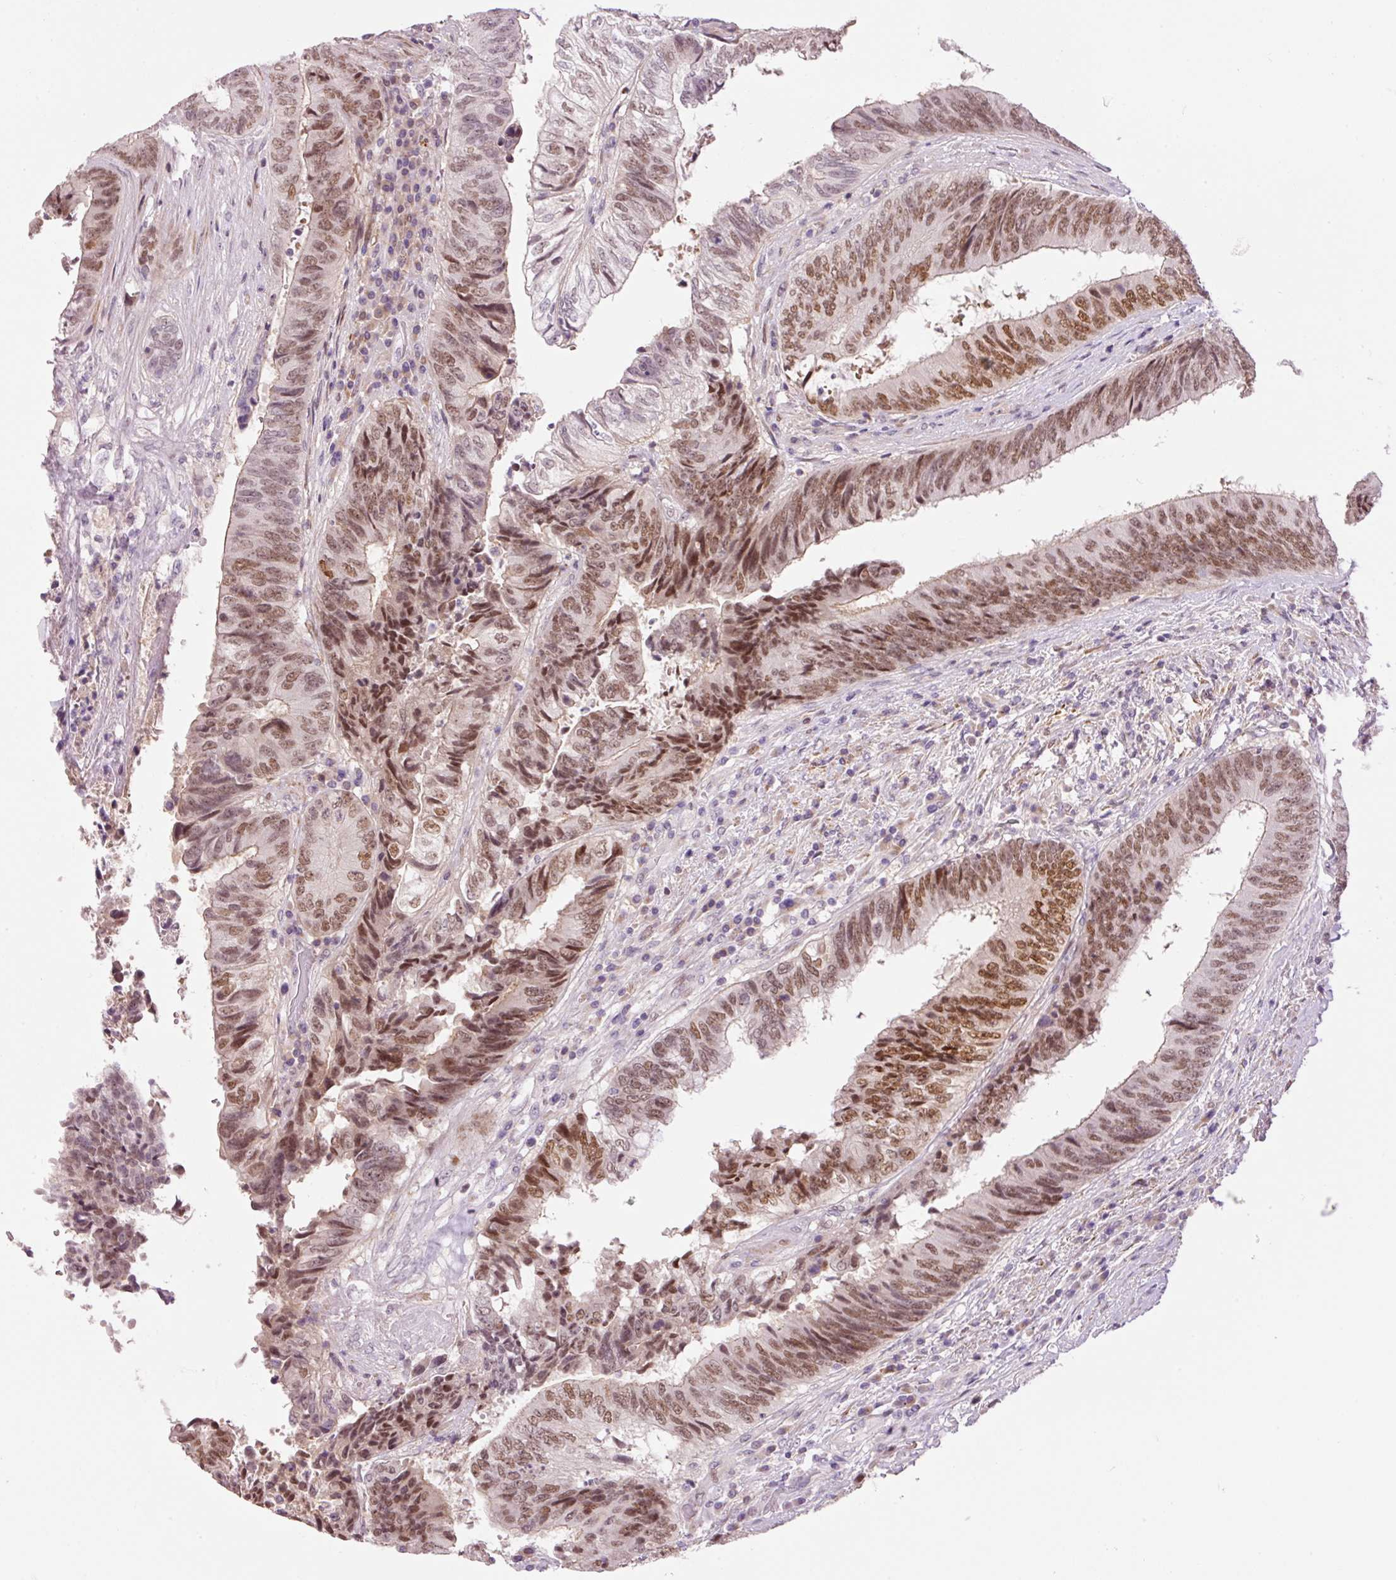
{"staining": {"intensity": "moderate", "quantity": ">75%", "location": "nuclear"}, "tissue": "colorectal cancer", "cell_type": "Tumor cells", "image_type": "cancer", "snomed": [{"axis": "morphology", "description": "Adenocarcinoma, NOS"}, {"axis": "topography", "description": "Rectum"}], "caption": "Protein expression analysis of human adenocarcinoma (colorectal) reveals moderate nuclear positivity in about >75% of tumor cells.", "gene": "HNF1A", "patient": {"sex": "male", "age": 72}}